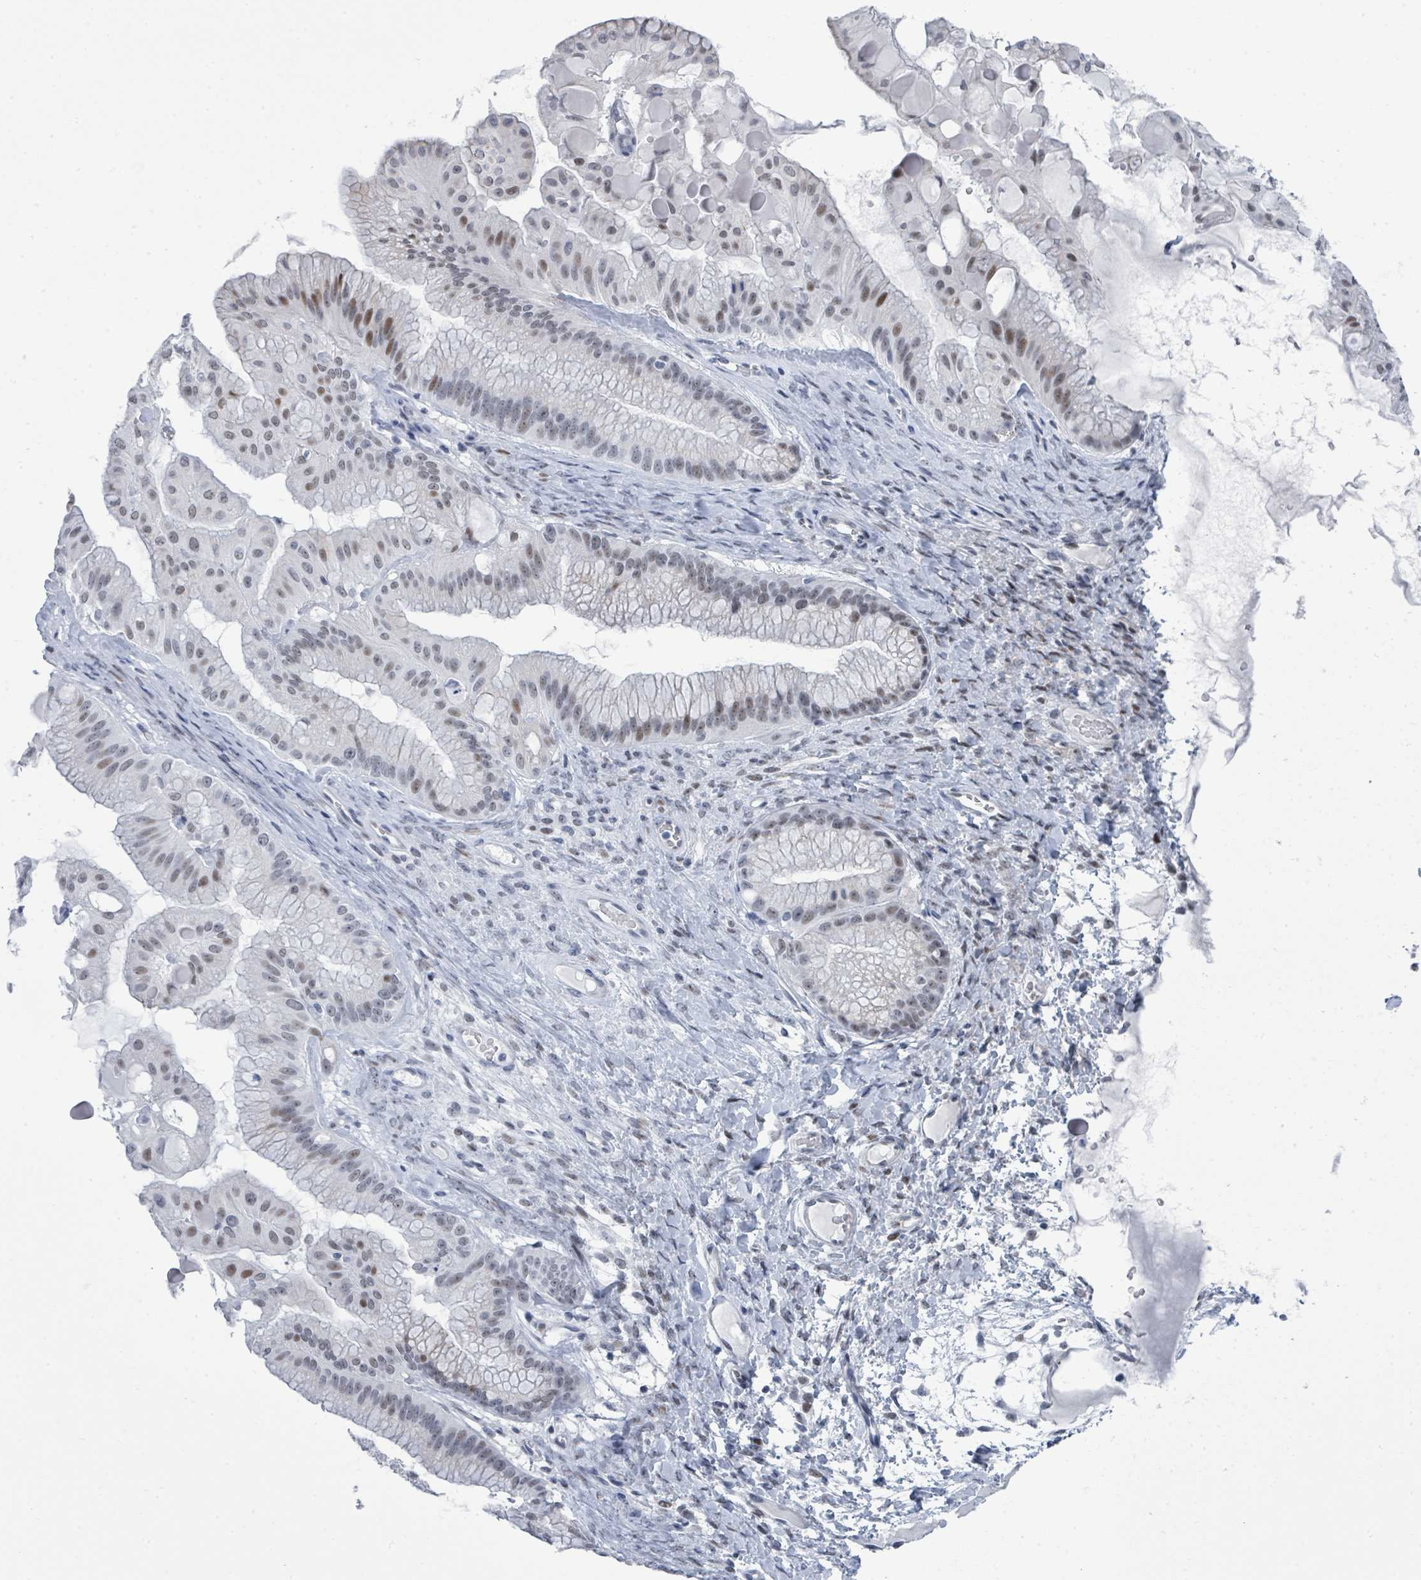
{"staining": {"intensity": "weak", "quantity": "25%-75%", "location": "nuclear"}, "tissue": "ovarian cancer", "cell_type": "Tumor cells", "image_type": "cancer", "snomed": [{"axis": "morphology", "description": "Cystadenocarcinoma, mucinous, NOS"}, {"axis": "topography", "description": "Ovary"}], "caption": "Weak nuclear staining for a protein is appreciated in about 25%-75% of tumor cells of ovarian cancer using IHC.", "gene": "CT45A5", "patient": {"sex": "female", "age": 61}}